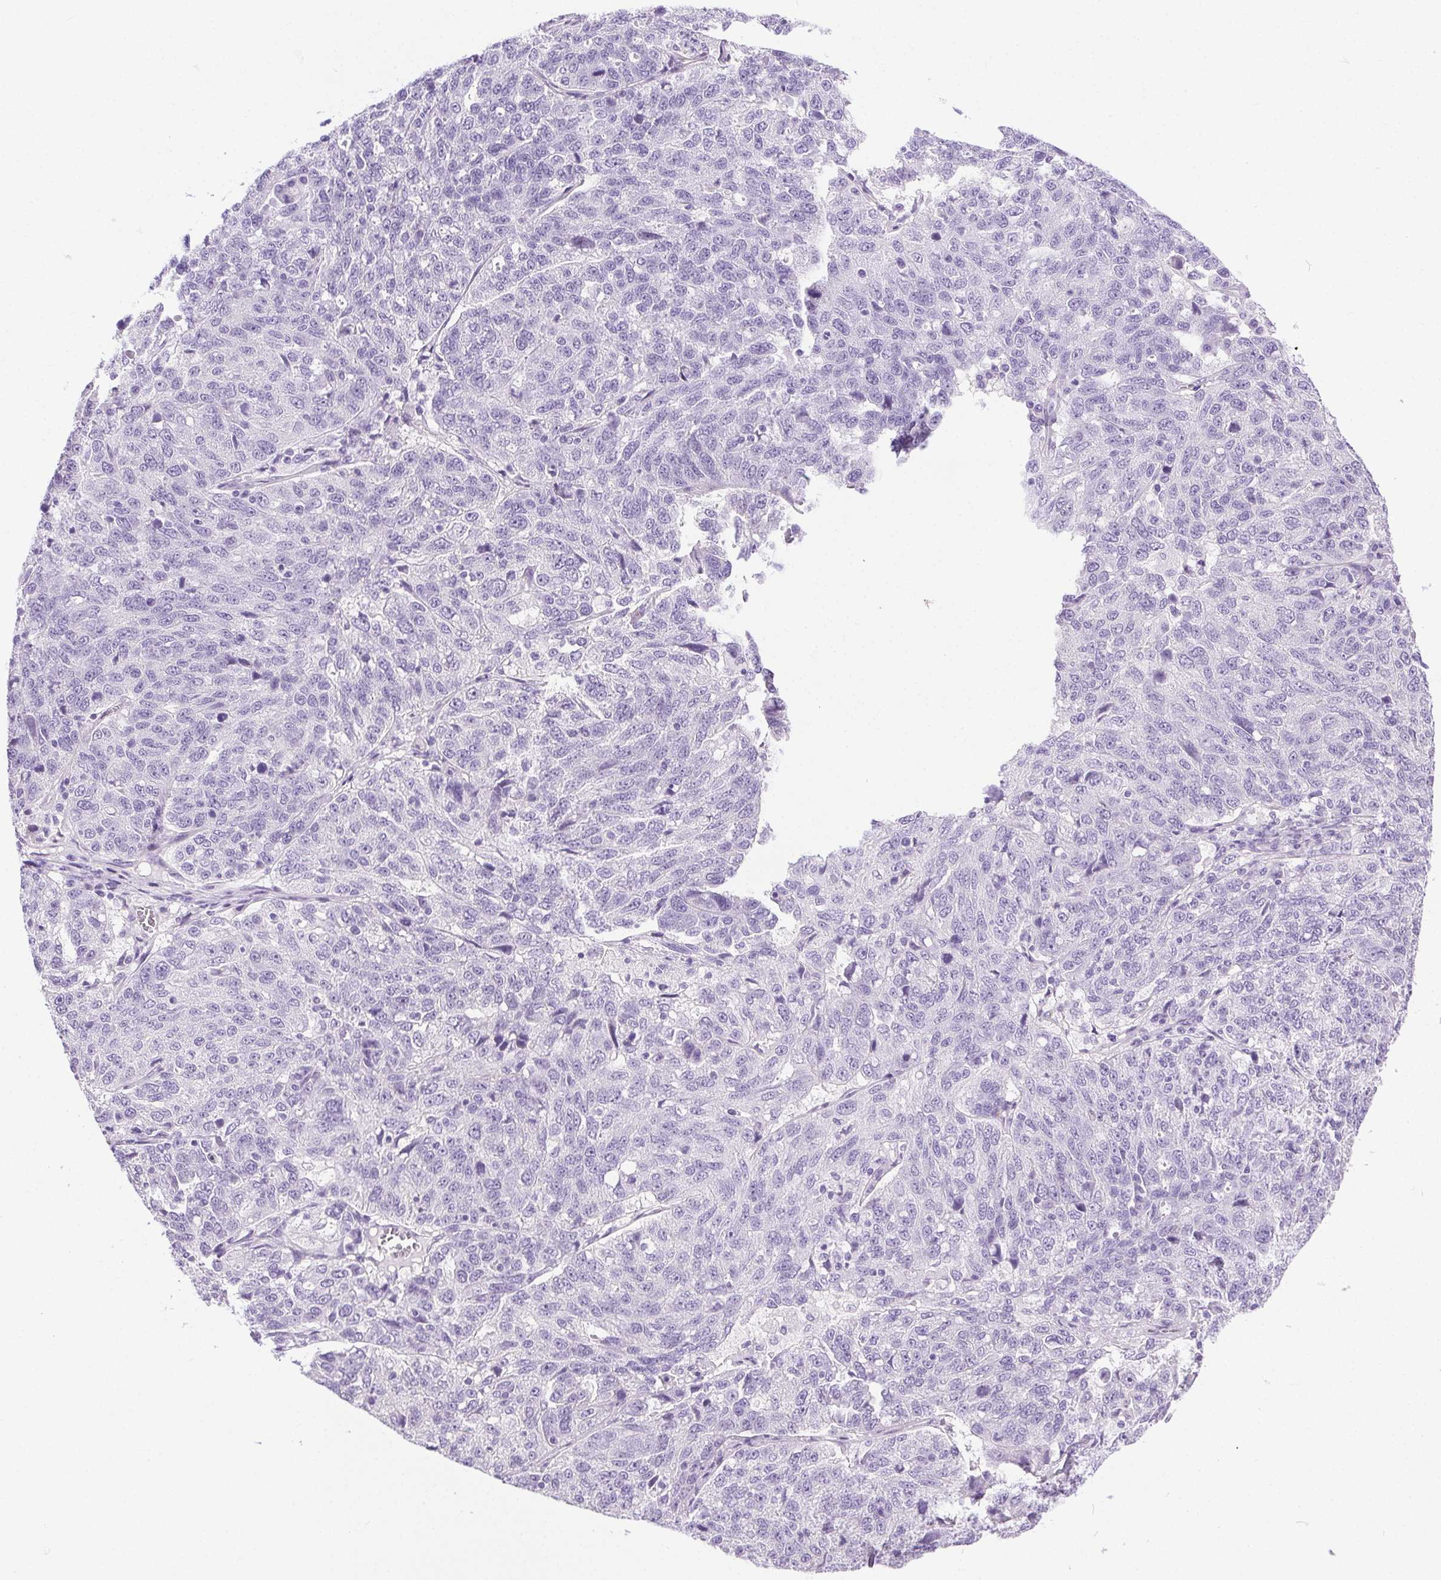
{"staining": {"intensity": "negative", "quantity": "none", "location": "none"}, "tissue": "ovarian cancer", "cell_type": "Tumor cells", "image_type": "cancer", "snomed": [{"axis": "morphology", "description": "Cystadenocarcinoma, serous, NOS"}, {"axis": "topography", "description": "Ovary"}], "caption": "This is an immunohistochemistry photomicrograph of ovarian serous cystadenocarcinoma. There is no staining in tumor cells.", "gene": "SHCBP1L", "patient": {"sex": "female", "age": 71}}